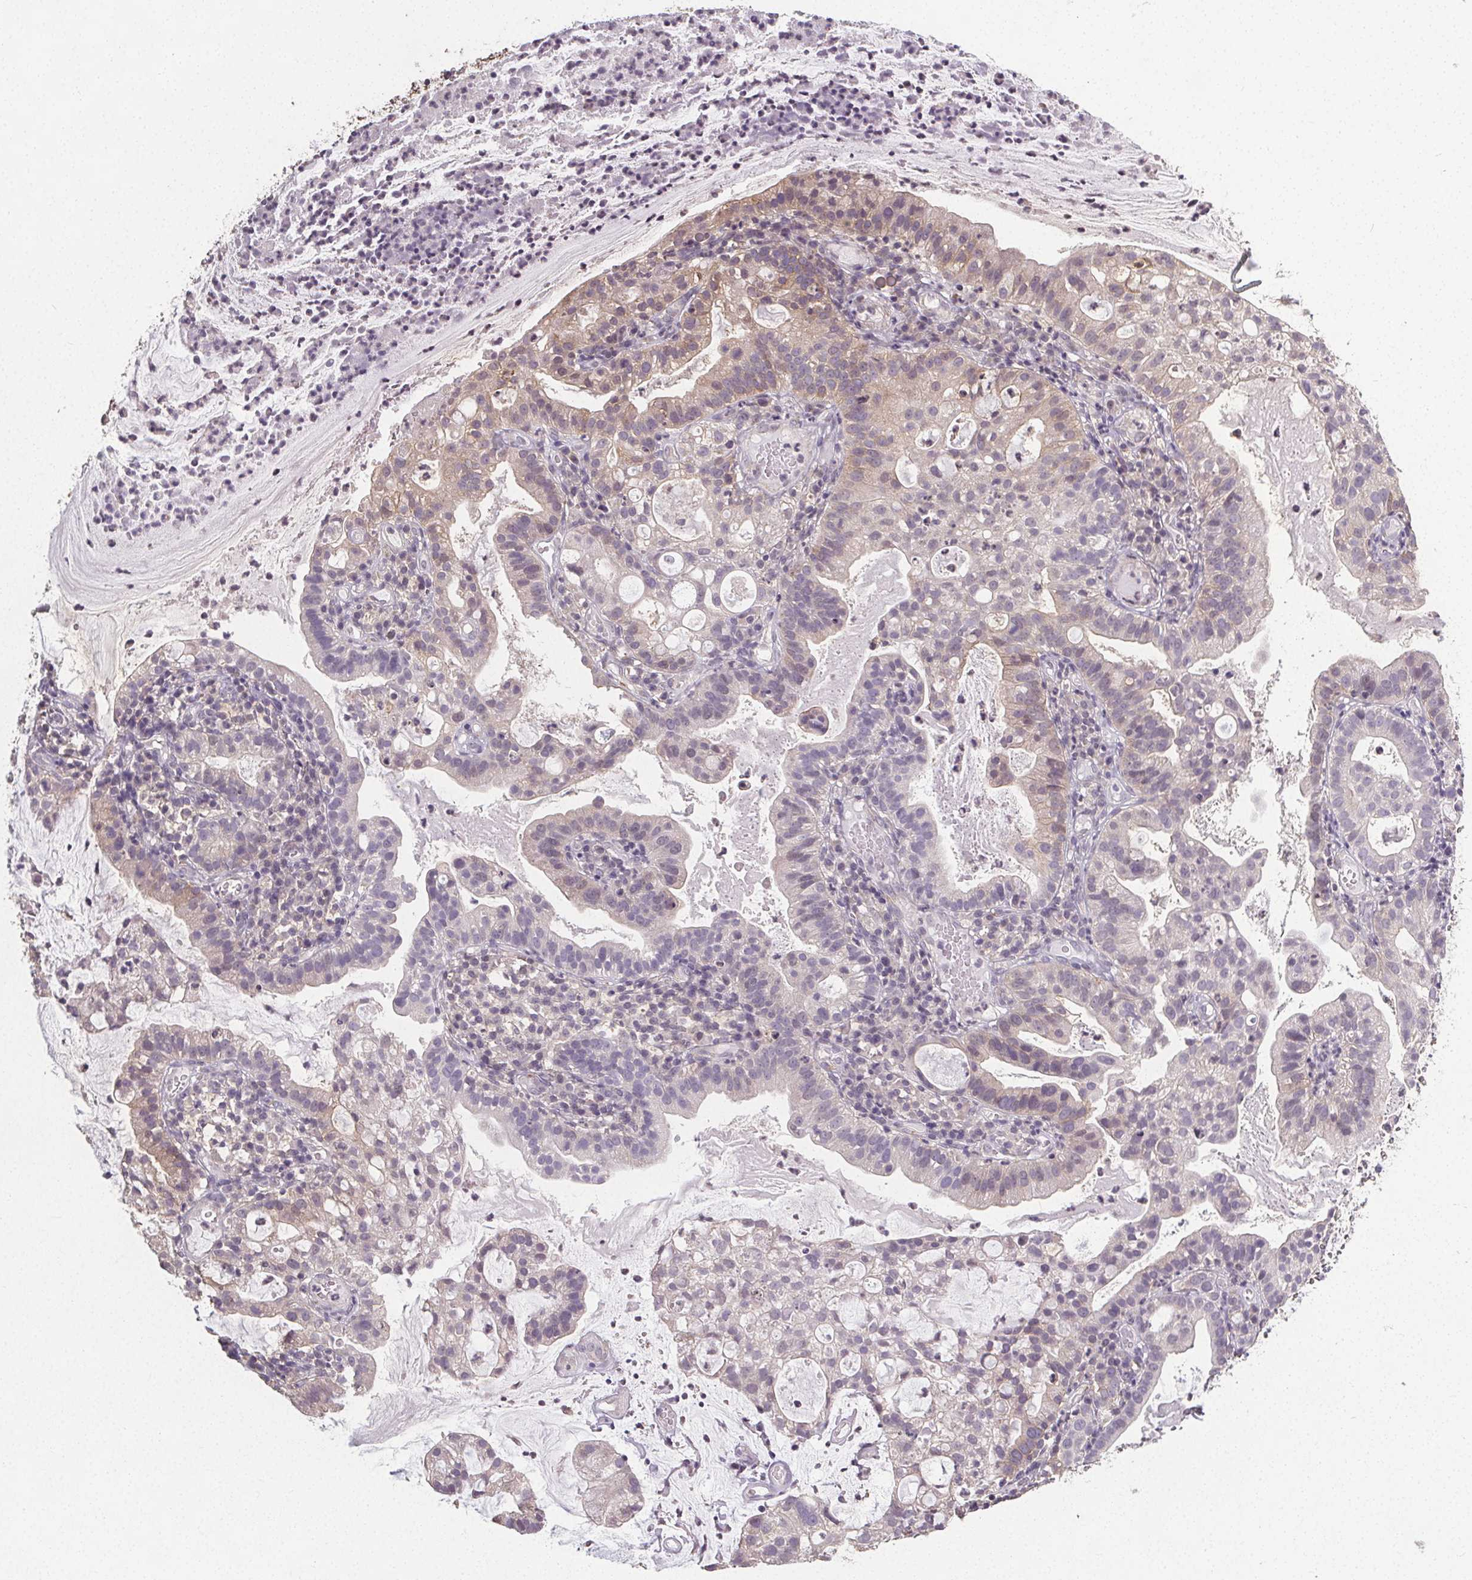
{"staining": {"intensity": "weak", "quantity": "<25%", "location": "cytoplasmic/membranous"}, "tissue": "cervical cancer", "cell_type": "Tumor cells", "image_type": "cancer", "snomed": [{"axis": "morphology", "description": "Adenocarcinoma, NOS"}, {"axis": "topography", "description": "Cervix"}], "caption": "A histopathology image of adenocarcinoma (cervical) stained for a protein displays no brown staining in tumor cells.", "gene": "SLC26A2", "patient": {"sex": "female", "age": 41}}